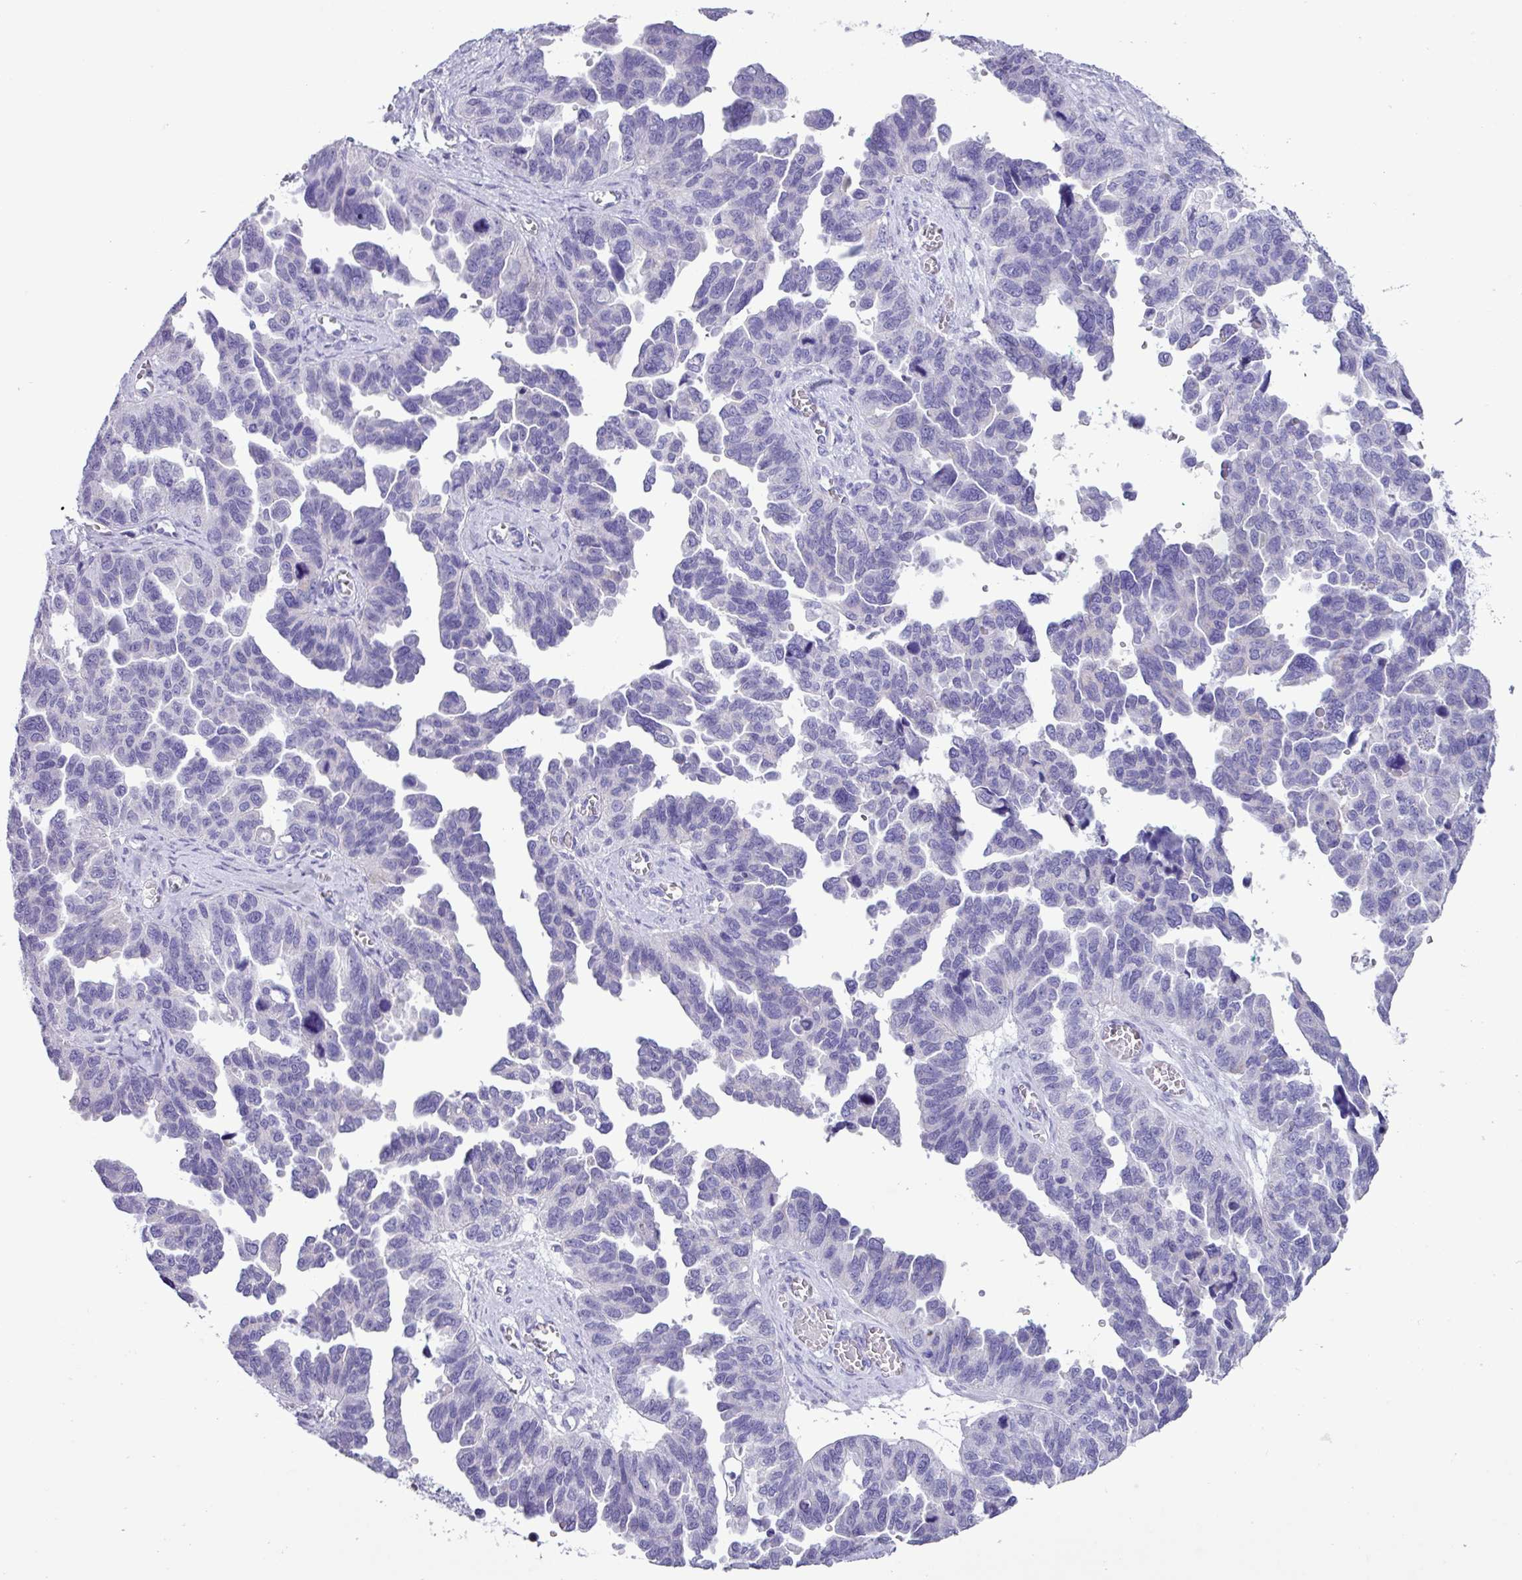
{"staining": {"intensity": "negative", "quantity": "none", "location": "none"}, "tissue": "ovarian cancer", "cell_type": "Tumor cells", "image_type": "cancer", "snomed": [{"axis": "morphology", "description": "Cystadenocarcinoma, serous, NOS"}, {"axis": "topography", "description": "Ovary"}], "caption": "Tumor cells are negative for brown protein staining in ovarian serous cystadenocarcinoma.", "gene": "AGO3", "patient": {"sex": "female", "age": 64}}